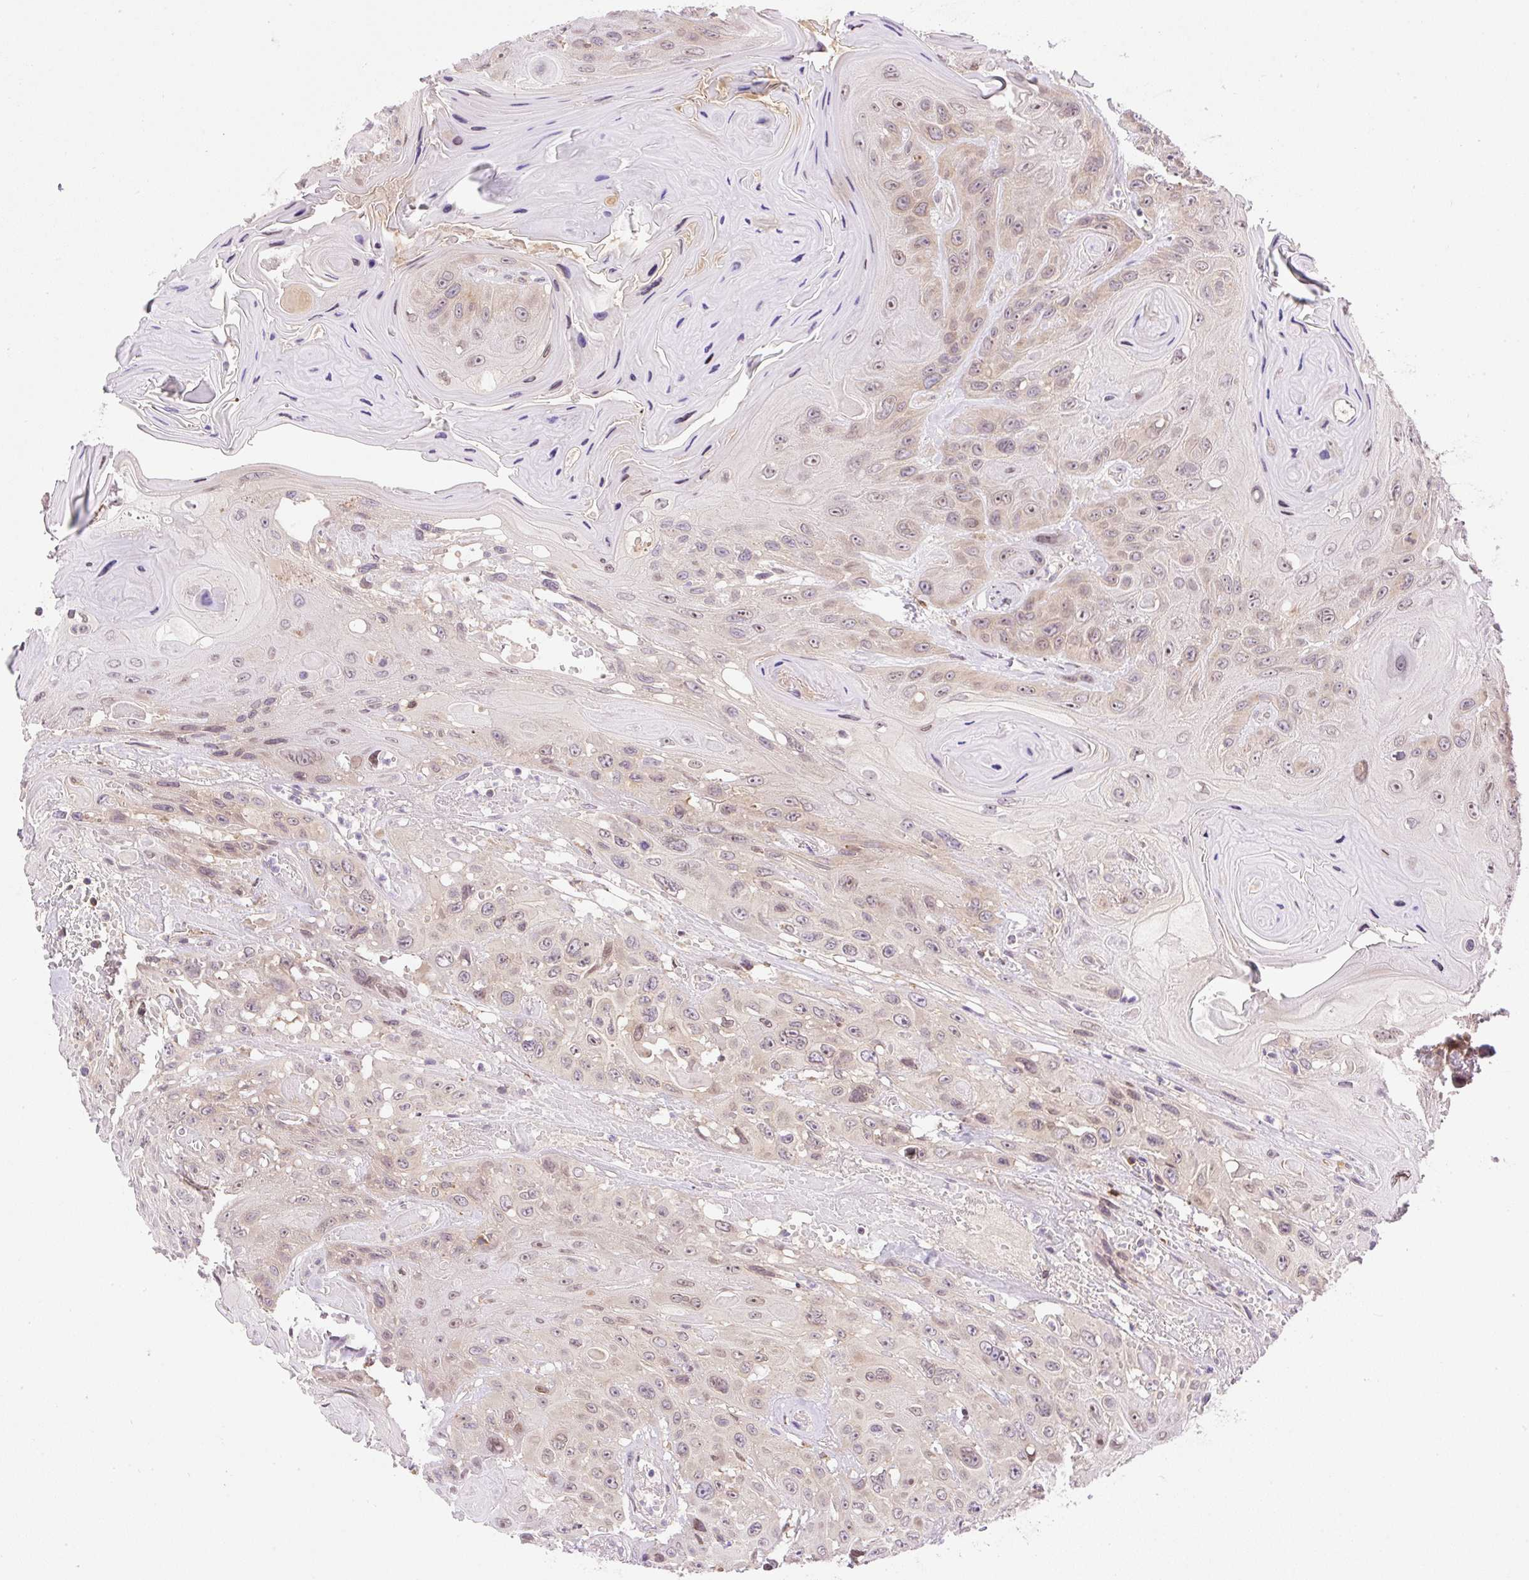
{"staining": {"intensity": "weak", "quantity": "25%-75%", "location": "cytoplasmic/membranous,nuclear"}, "tissue": "head and neck cancer", "cell_type": "Tumor cells", "image_type": "cancer", "snomed": [{"axis": "morphology", "description": "Squamous cell carcinoma, NOS"}, {"axis": "topography", "description": "Head-Neck"}], "caption": "Protein analysis of head and neck cancer tissue shows weak cytoplasmic/membranous and nuclear positivity in about 25%-75% of tumor cells.", "gene": "CARD11", "patient": {"sex": "female", "age": 59}}